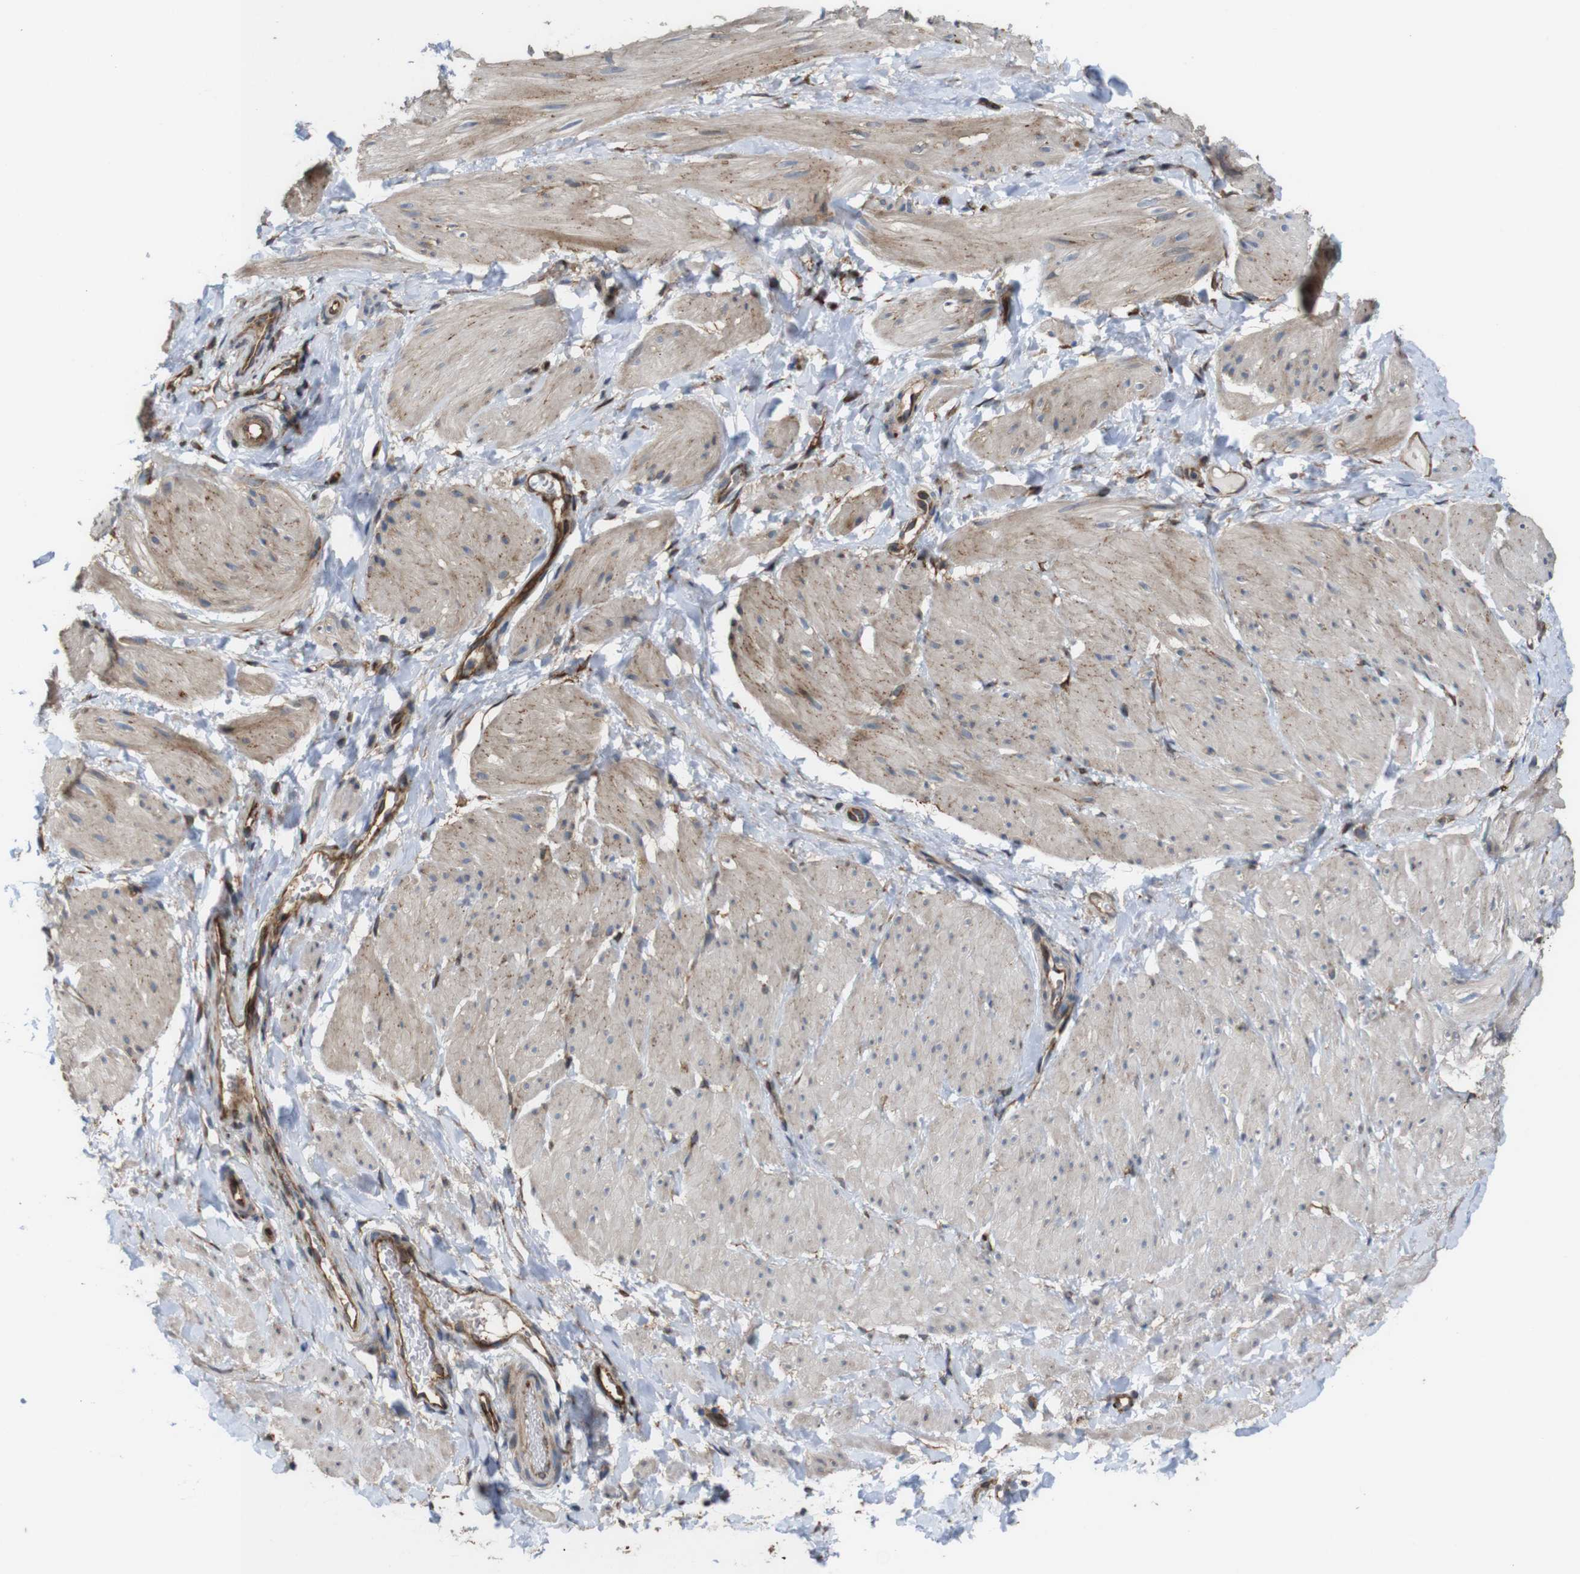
{"staining": {"intensity": "moderate", "quantity": ">75%", "location": "cytoplasmic/membranous"}, "tissue": "smooth muscle", "cell_type": "Smooth muscle cells", "image_type": "normal", "snomed": [{"axis": "morphology", "description": "Normal tissue, NOS"}, {"axis": "topography", "description": "Smooth muscle"}], "caption": "Immunohistochemical staining of normal human smooth muscle exhibits >75% levels of moderate cytoplasmic/membranous protein positivity in approximately >75% of smooth muscle cells.", "gene": "PCOLCE2", "patient": {"sex": "male", "age": 16}}